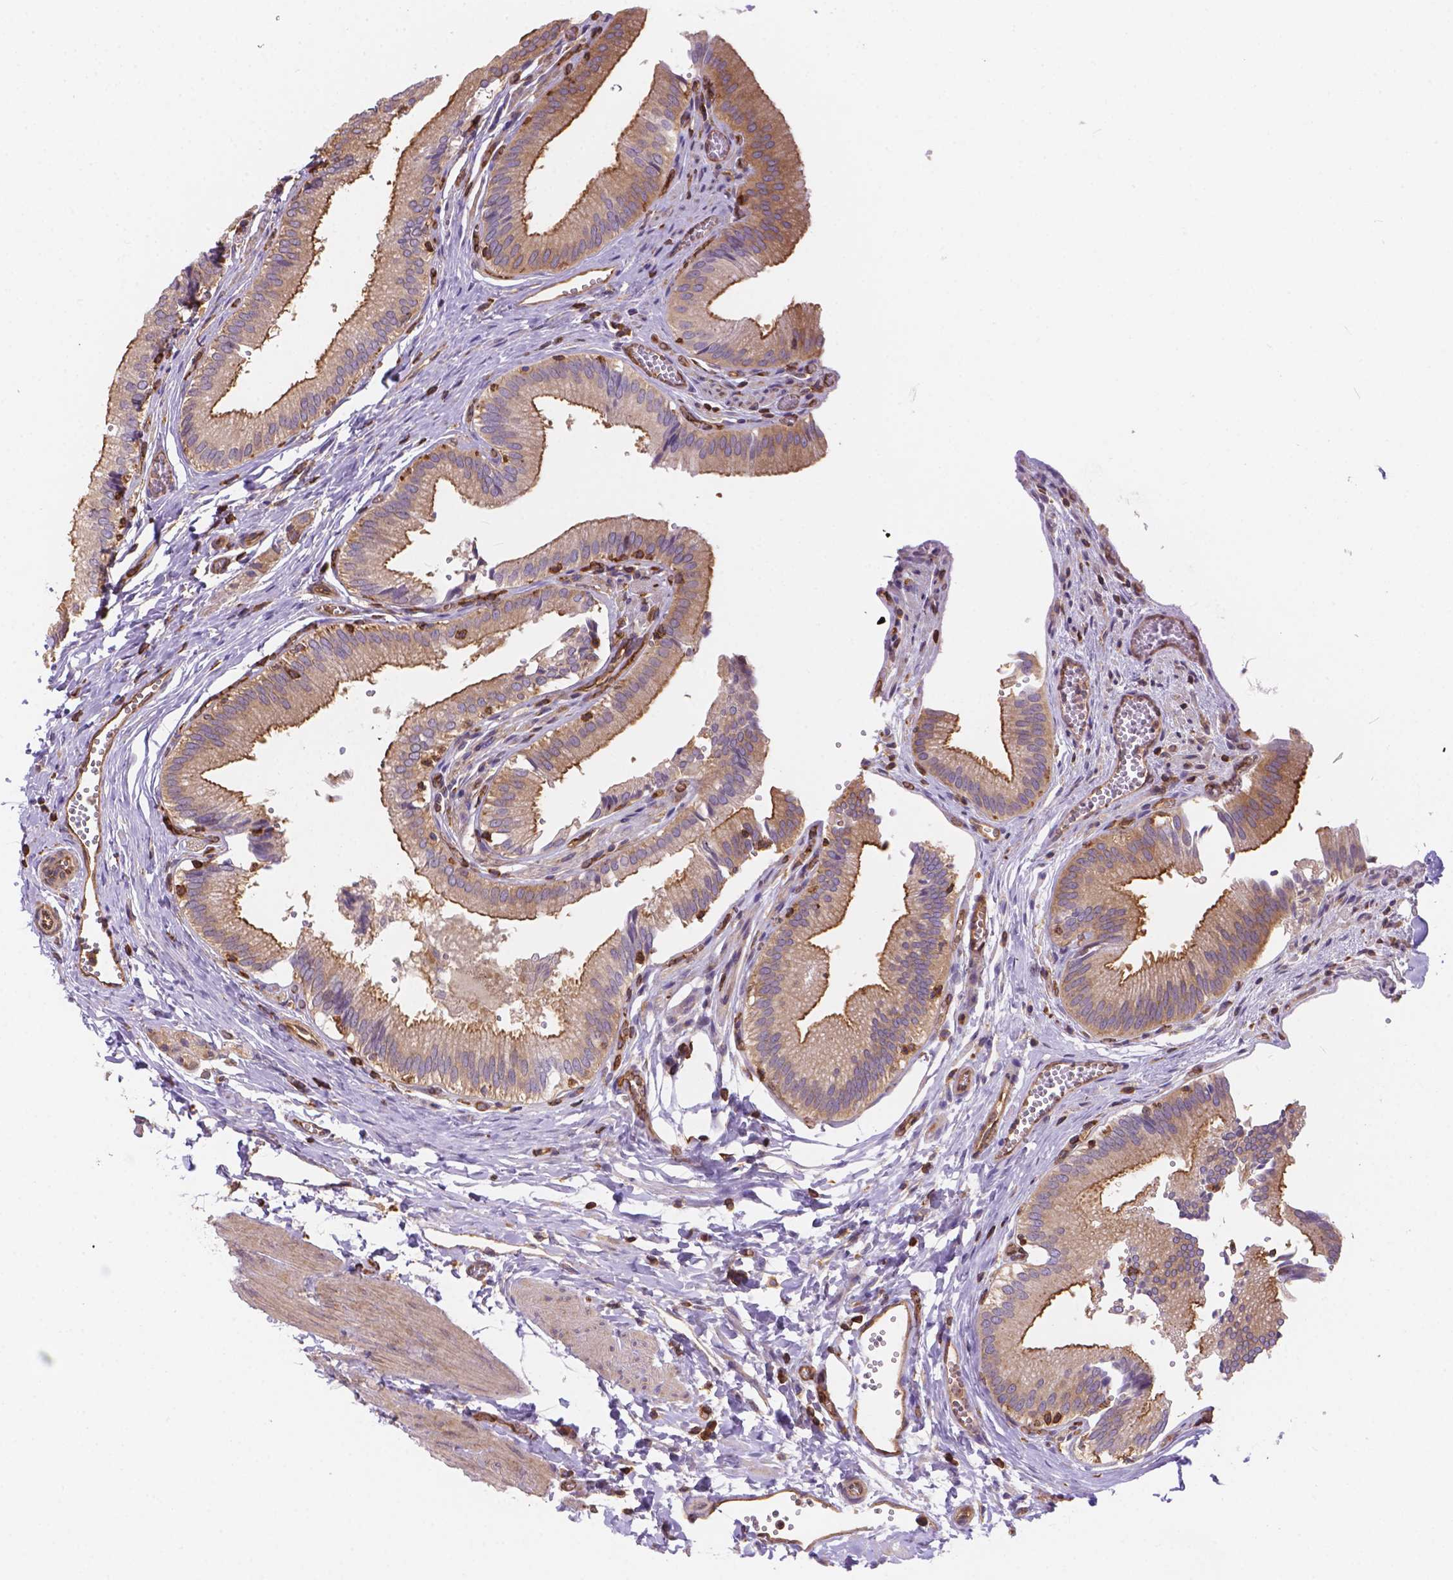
{"staining": {"intensity": "moderate", "quantity": "25%-75%", "location": "cytoplasmic/membranous"}, "tissue": "gallbladder", "cell_type": "Glandular cells", "image_type": "normal", "snomed": [{"axis": "morphology", "description": "Normal tissue, NOS"}, {"axis": "topography", "description": "Gallbladder"}, {"axis": "topography", "description": "Peripheral nerve tissue"}], "caption": "IHC of benign human gallbladder demonstrates medium levels of moderate cytoplasmic/membranous expression in approximately 25%-75% of glandular cells.", "gene": "DMWD", "patient": {"sex": "male", "age": 17}}